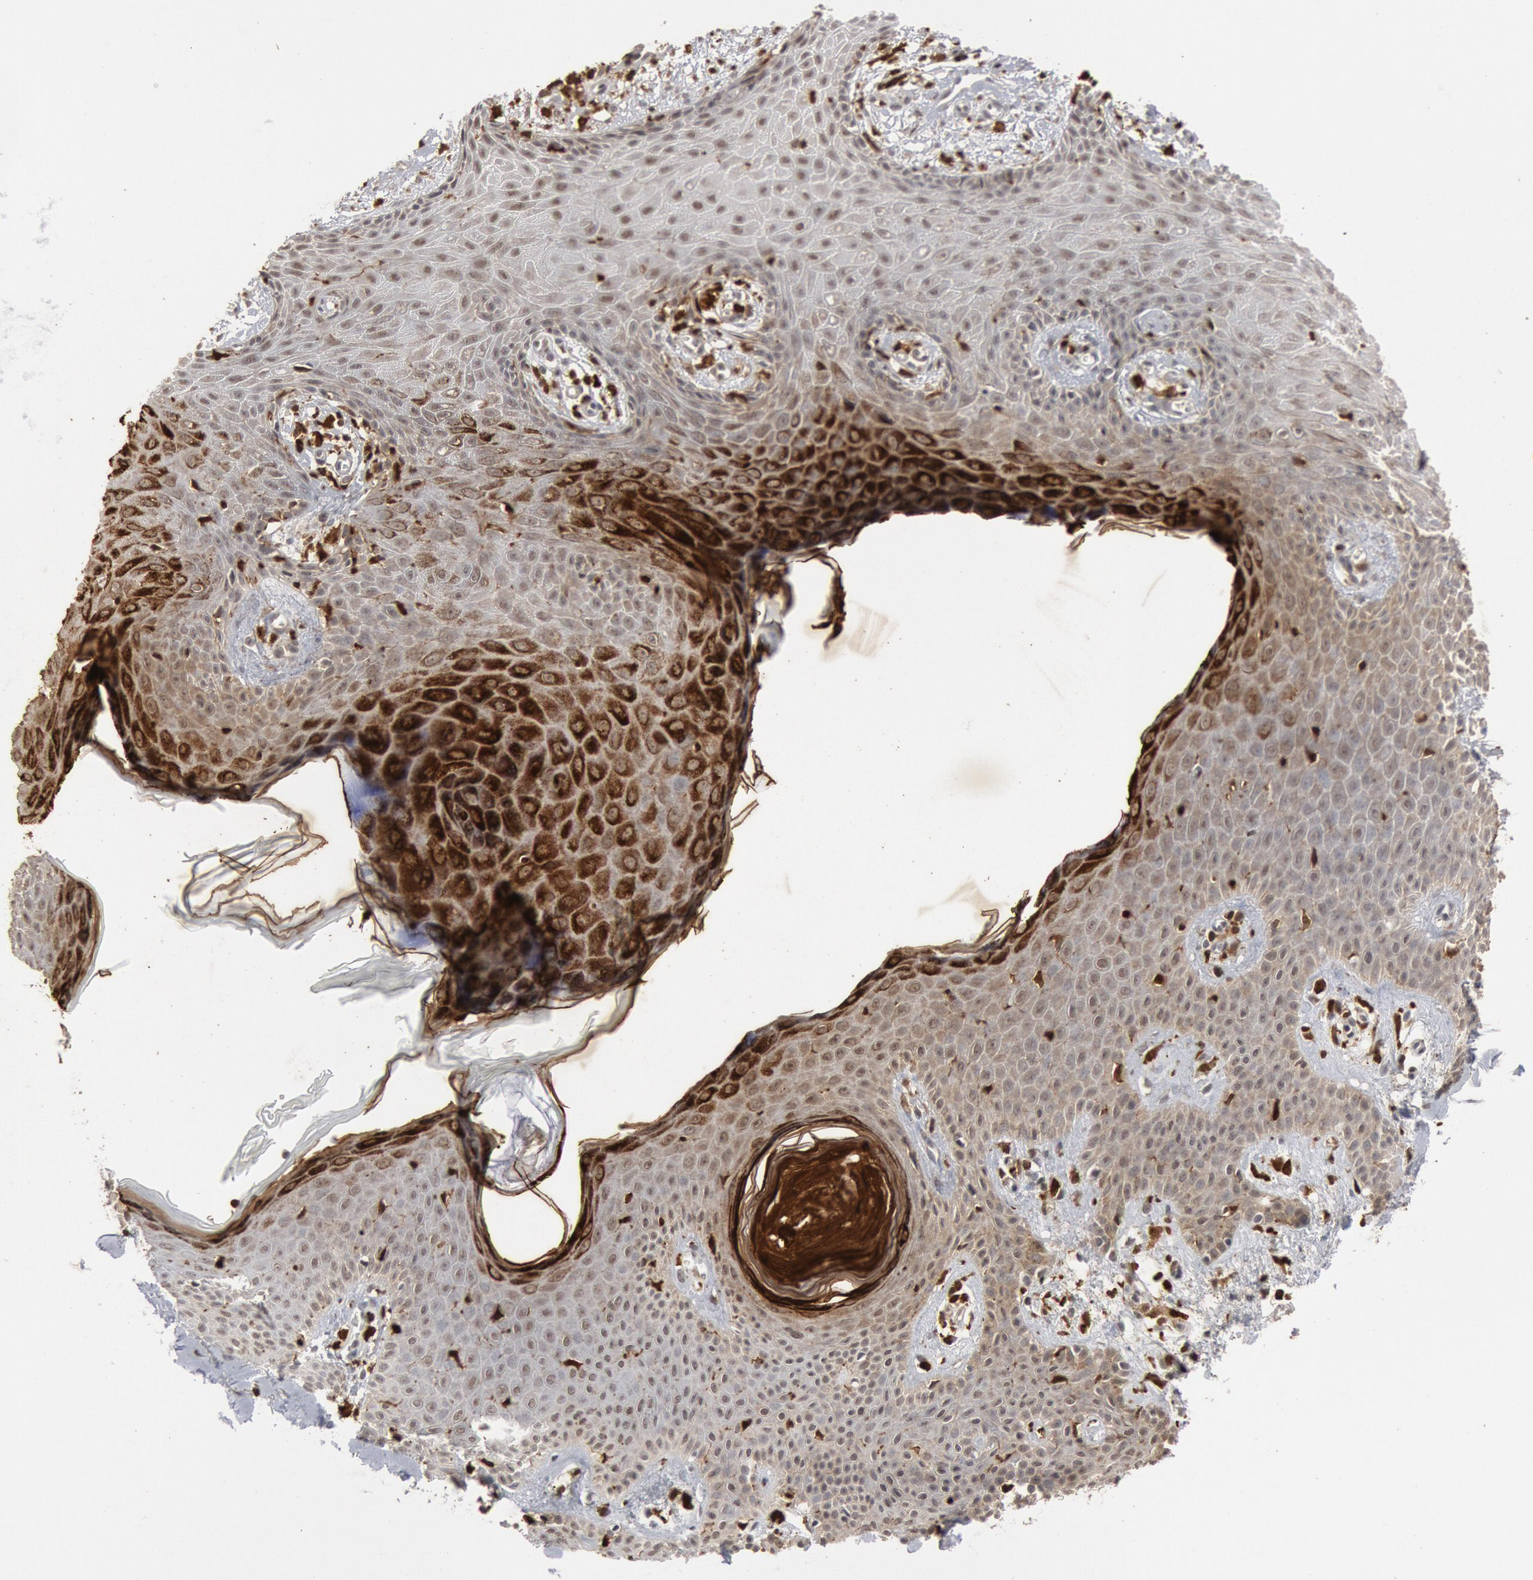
{"staining": {"intensity": "weak", "quantity": ">75%", "location": "cytoplasmic/membranous"}, "tissue": "skin cancer", "cell_type": "Tumor cells", "image_type": "cancer", "snomed": [{"axis": "morphology", "description": "Basal cell carcinoma"}, {"axis": "topography", "description": "Skin"}], "caption": "The image reveals staining of skin cancer, revealing weak cytoplasmic/membranous protein expression (brown color) within tumor cells. (DAB IHC, brown staining for protein, blue staining for nuclei).", "gene": "PTPN6", "patient": {"sex": "male", "age": 75}}